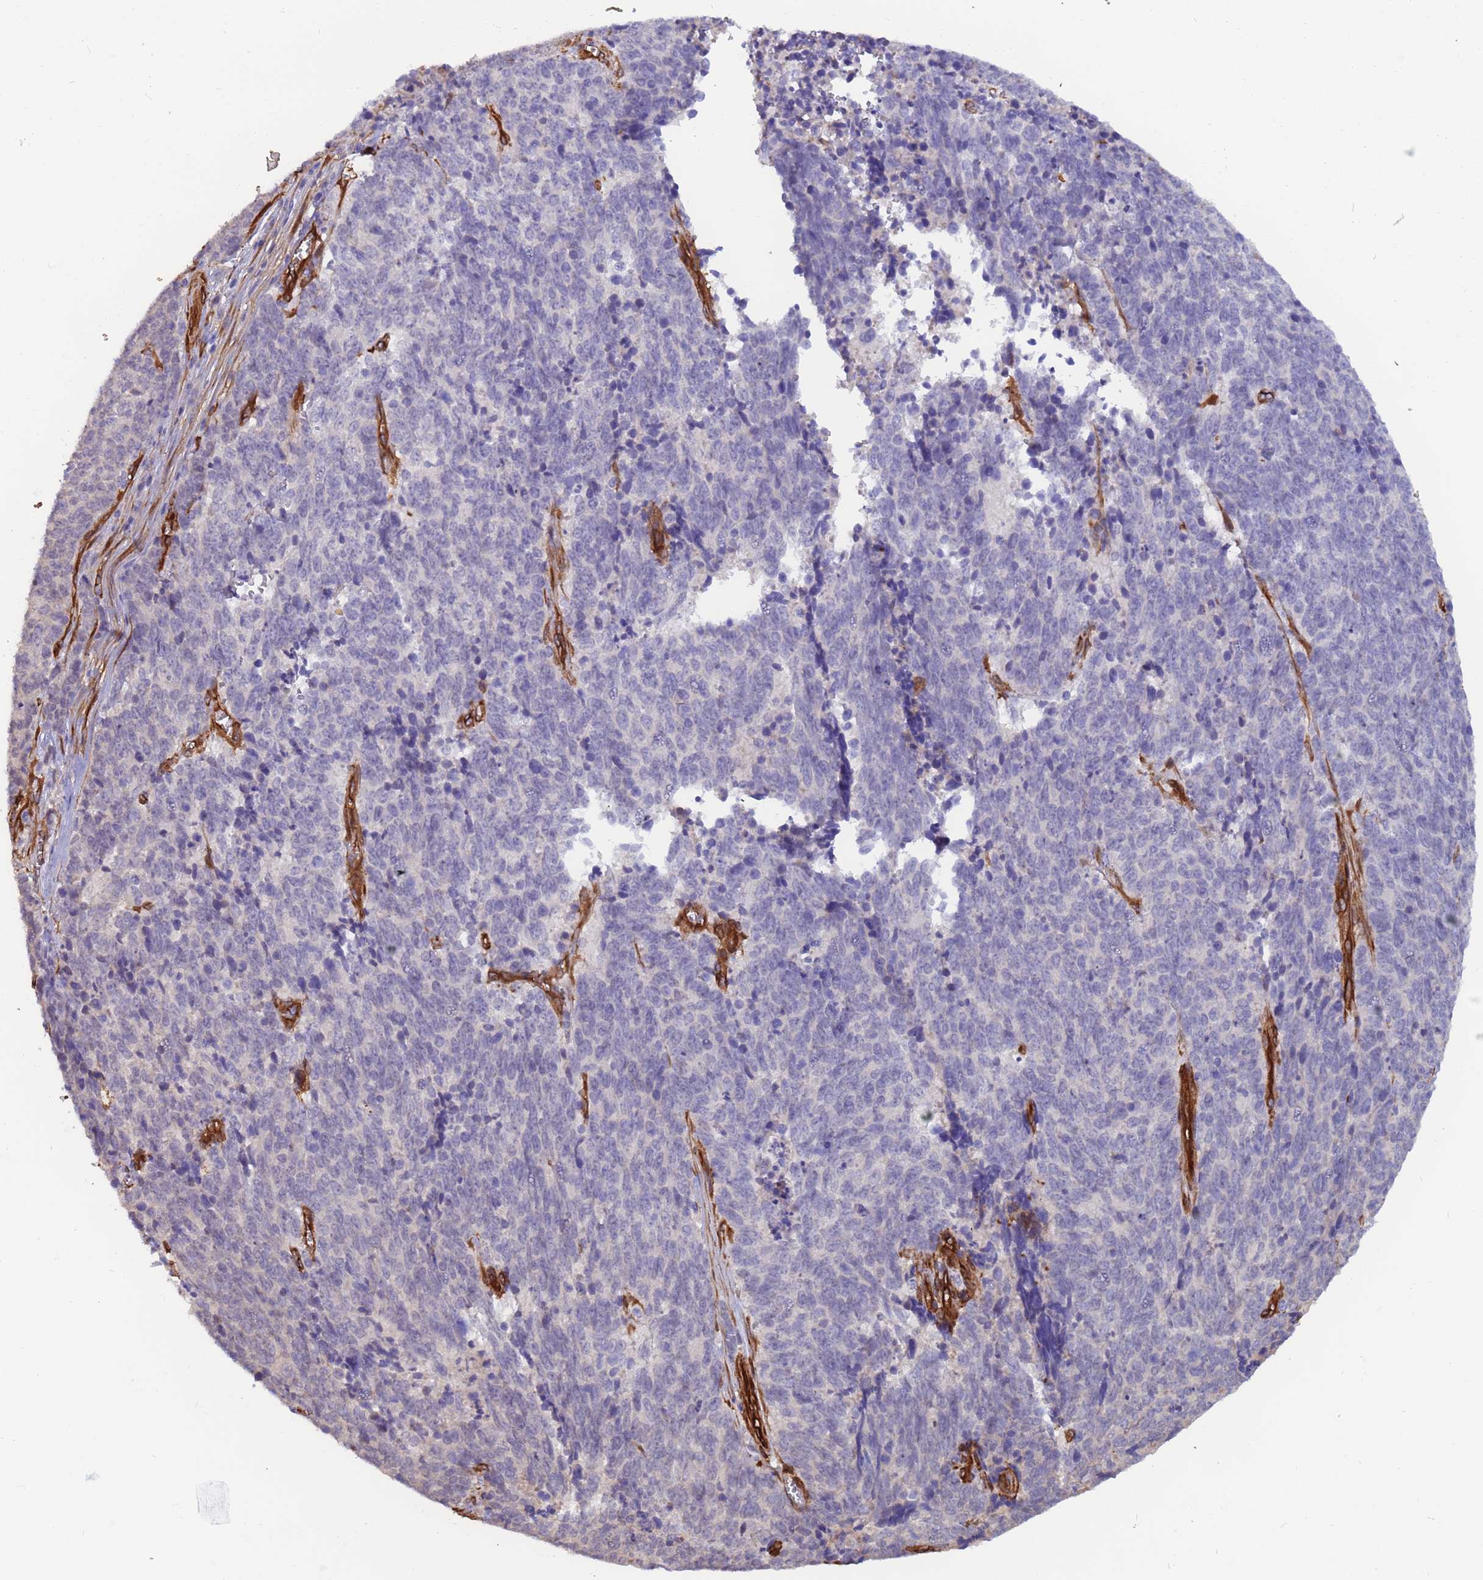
{"staining": {"intensity": "negative", "quantity": "none", "location": "none"}, "tissue": "cervical cancer", "cell_type": "Tumor cells", "image_type": "cancer", "snomed": [{"axis": "morphology", "description": "Squamous cell carcinoma, NOS"}, {"axis": "topography", "description": "Cervix"}], "caption": "A high-resolution histopathology image shows immunohistochemistry (IHC) staining of cervical squamous cell carcinoma, which shows no significant expression in tumor cells.", "gene": "EHD2", "patient": {"sex": "female", "age": 29}}